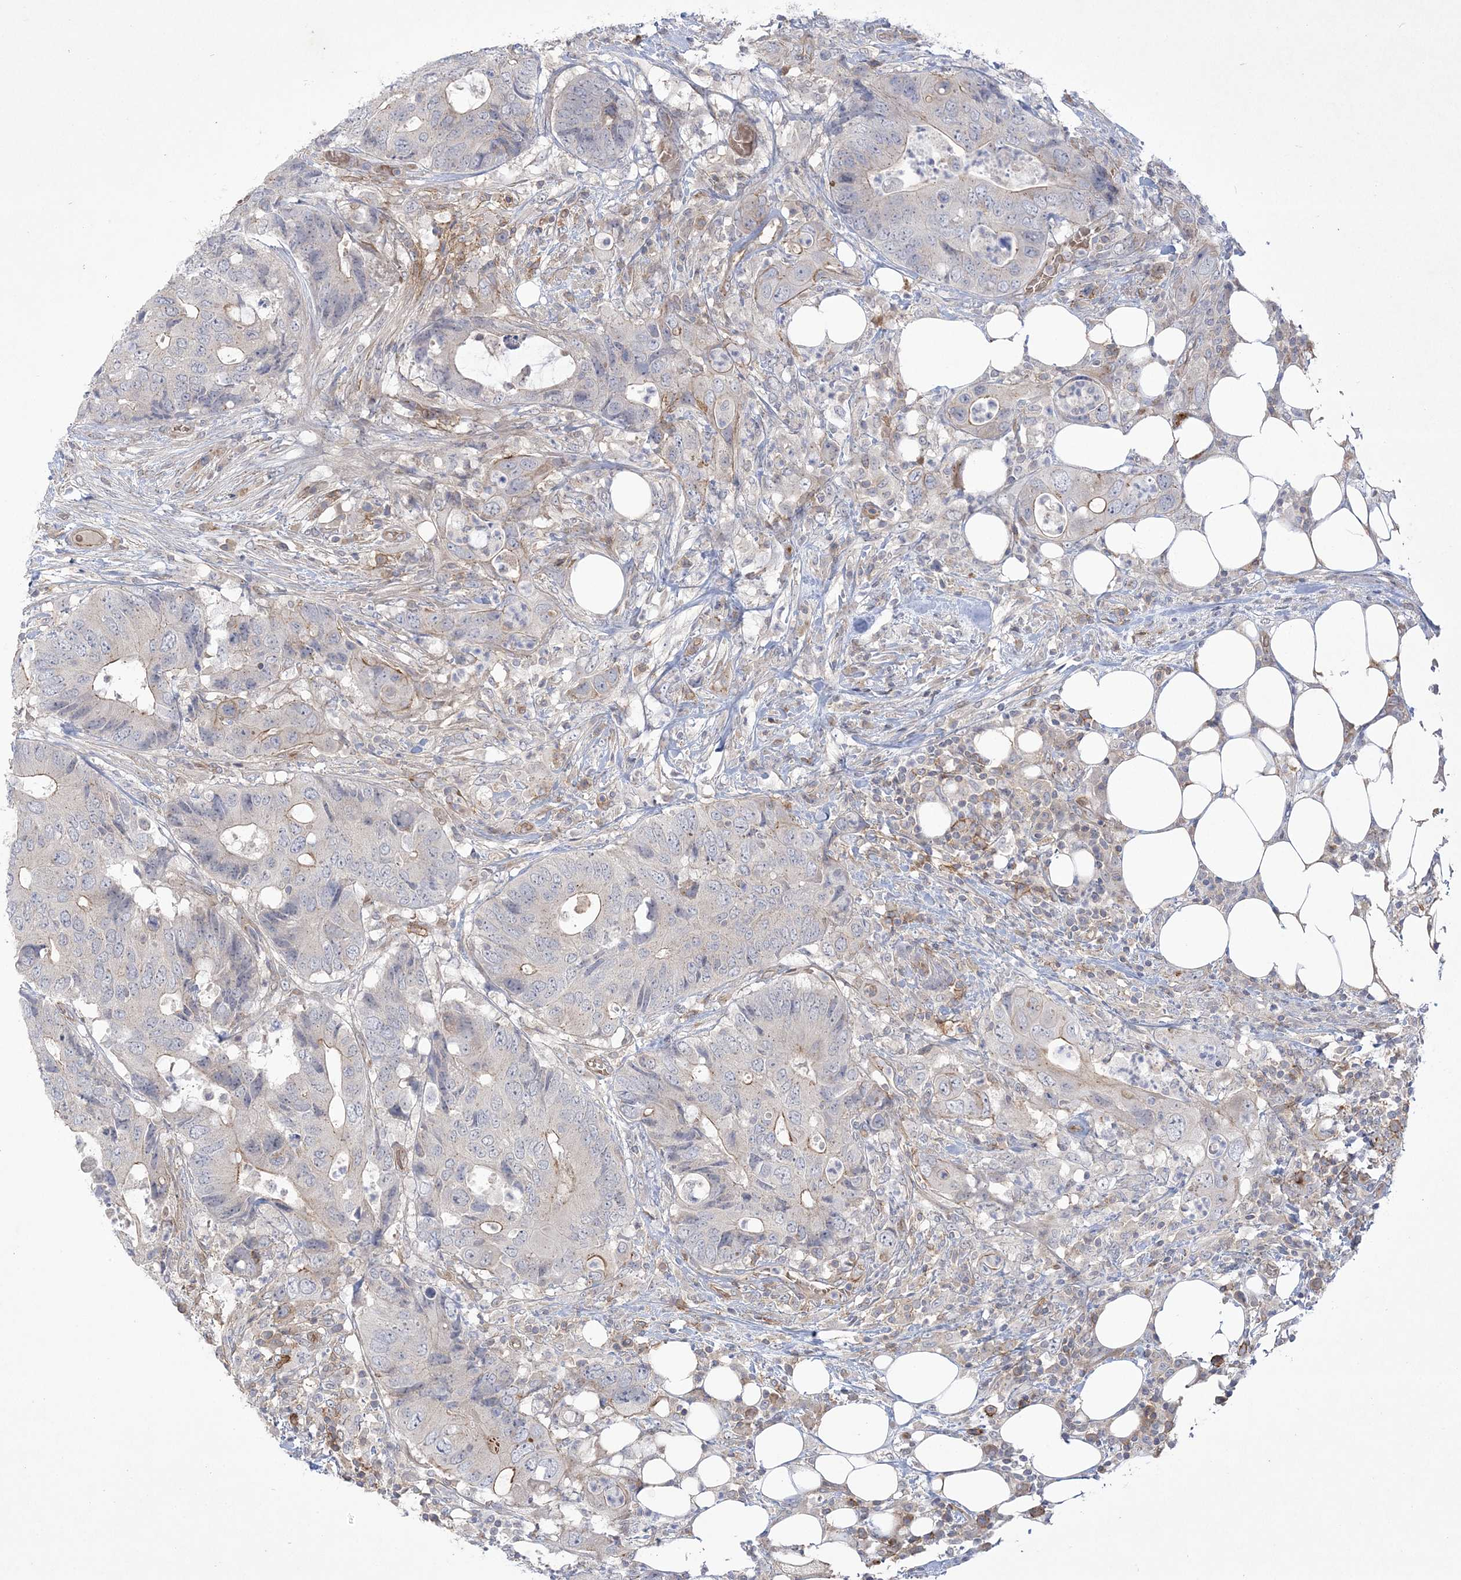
{"staining": {"intensity": "moderate", "quantity": "<25%", "location": "cytoplasmic/membranous"}, "tissue": "colorectal cancer", "cell_type": "Tumor cells", "image_type": "cancer", "snomed": [{"axis": "morphology", "description": "Adenocarcinoma, NOS"}, {"axis": "topography", "description": "Colon"}], "caption": "A high-resolution image shows immunohistochemistry staining of colorectal adenocarcinoma, which demonstrates moderate cytoplasmic/membranous staining in approximately <25% of tumor cells.", "gene": "ADAMTS12", "patient": {"sex": "male", "age": 71}}